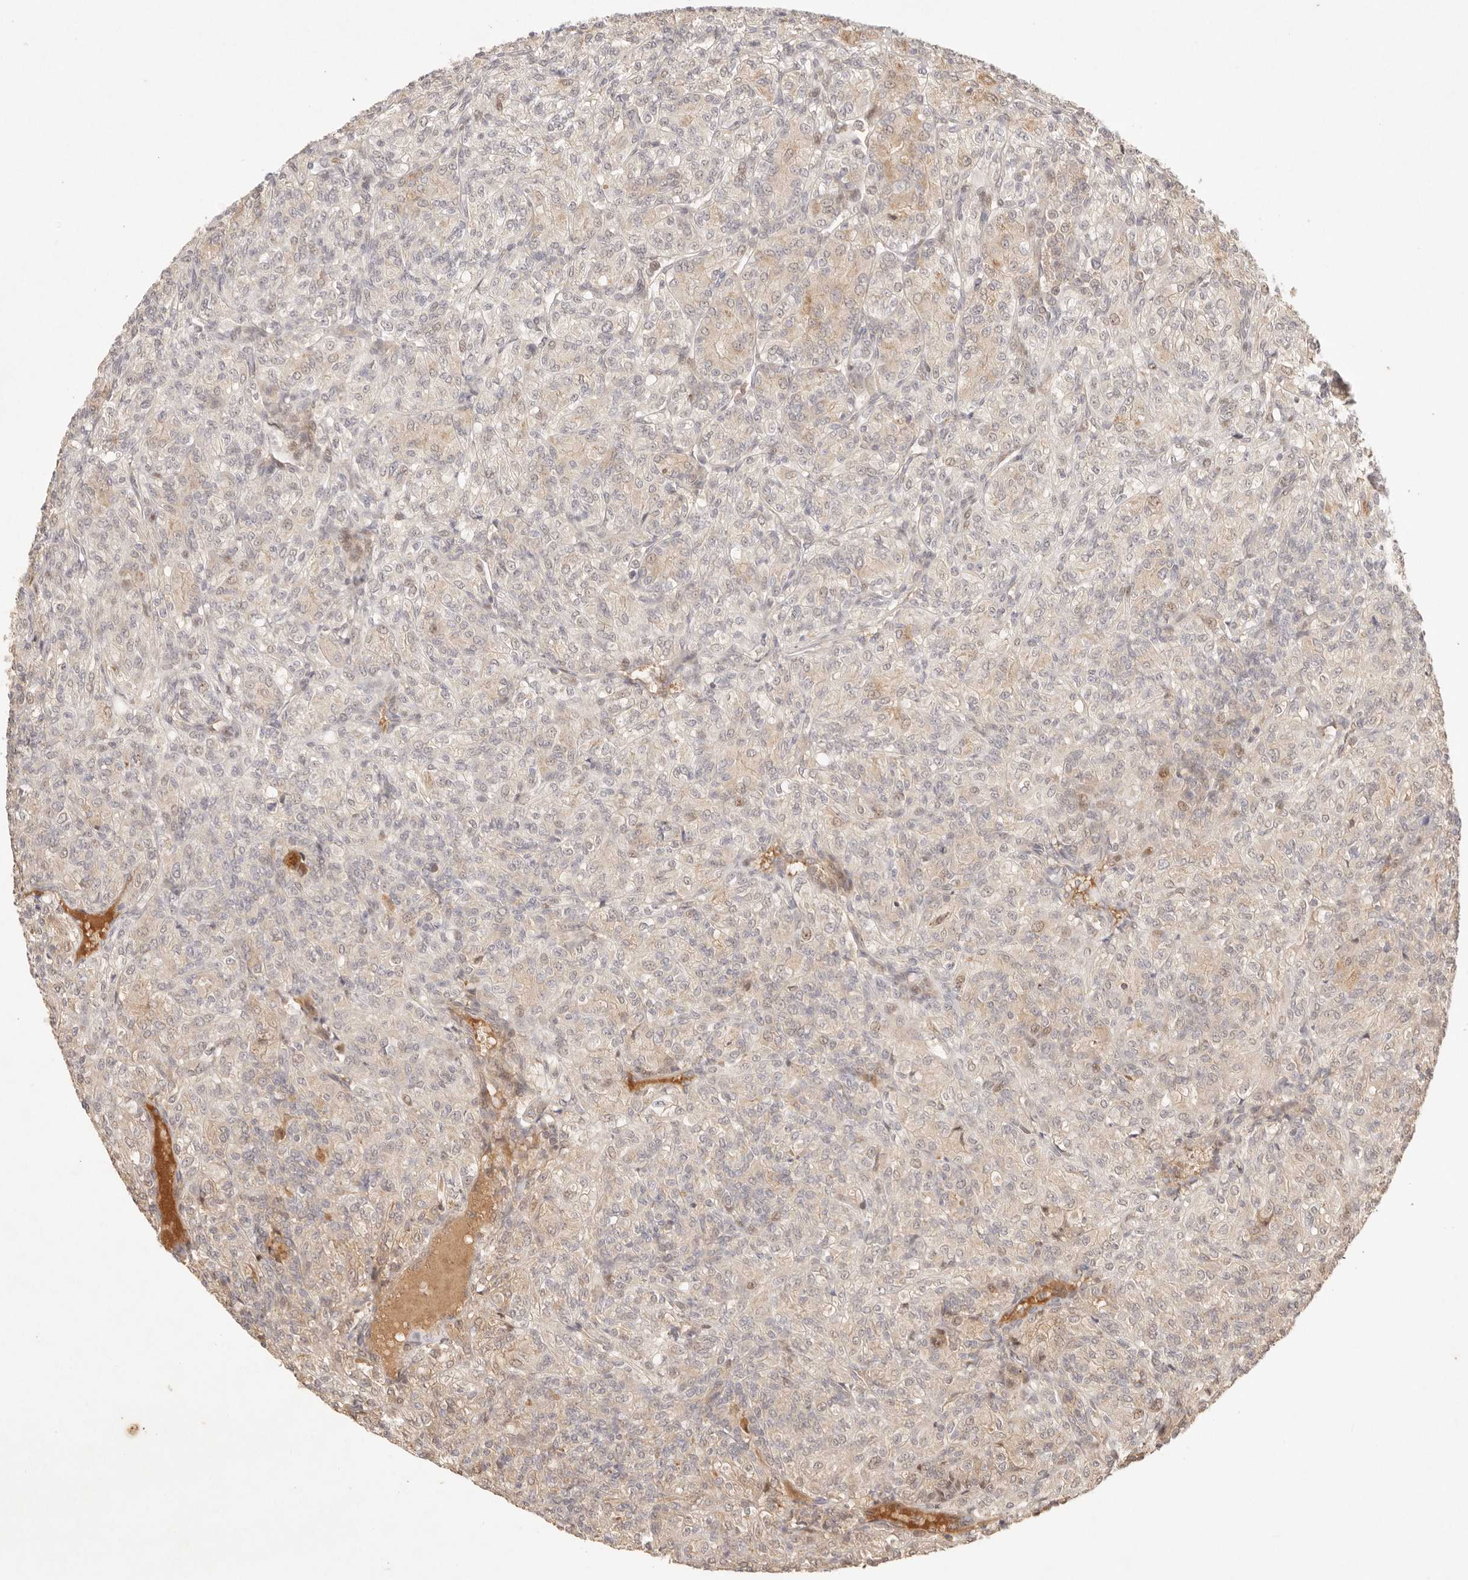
{"staining": {"intensity": "weak", "quantity": "25%-75%", "location": "cytoplasmic/membranous"}, "tissue": "renal cancer", "cell_type": "Tumor cells", "image_type": "cancer", "snomed": [{"axis": "morphology", "description": "Adenocarcinoma, NOS"}, {"axis": "topography", "description": "Kidney"}], "caption": "Renal adenocarcinoma stained with DAB IHC exhibits low levels of weak cytoplasmic/membranous positivity in approximately 25%-75% of tumor cells.", "gene": "PHLDA3", "patient": {"sex": "male", "age": 77}}